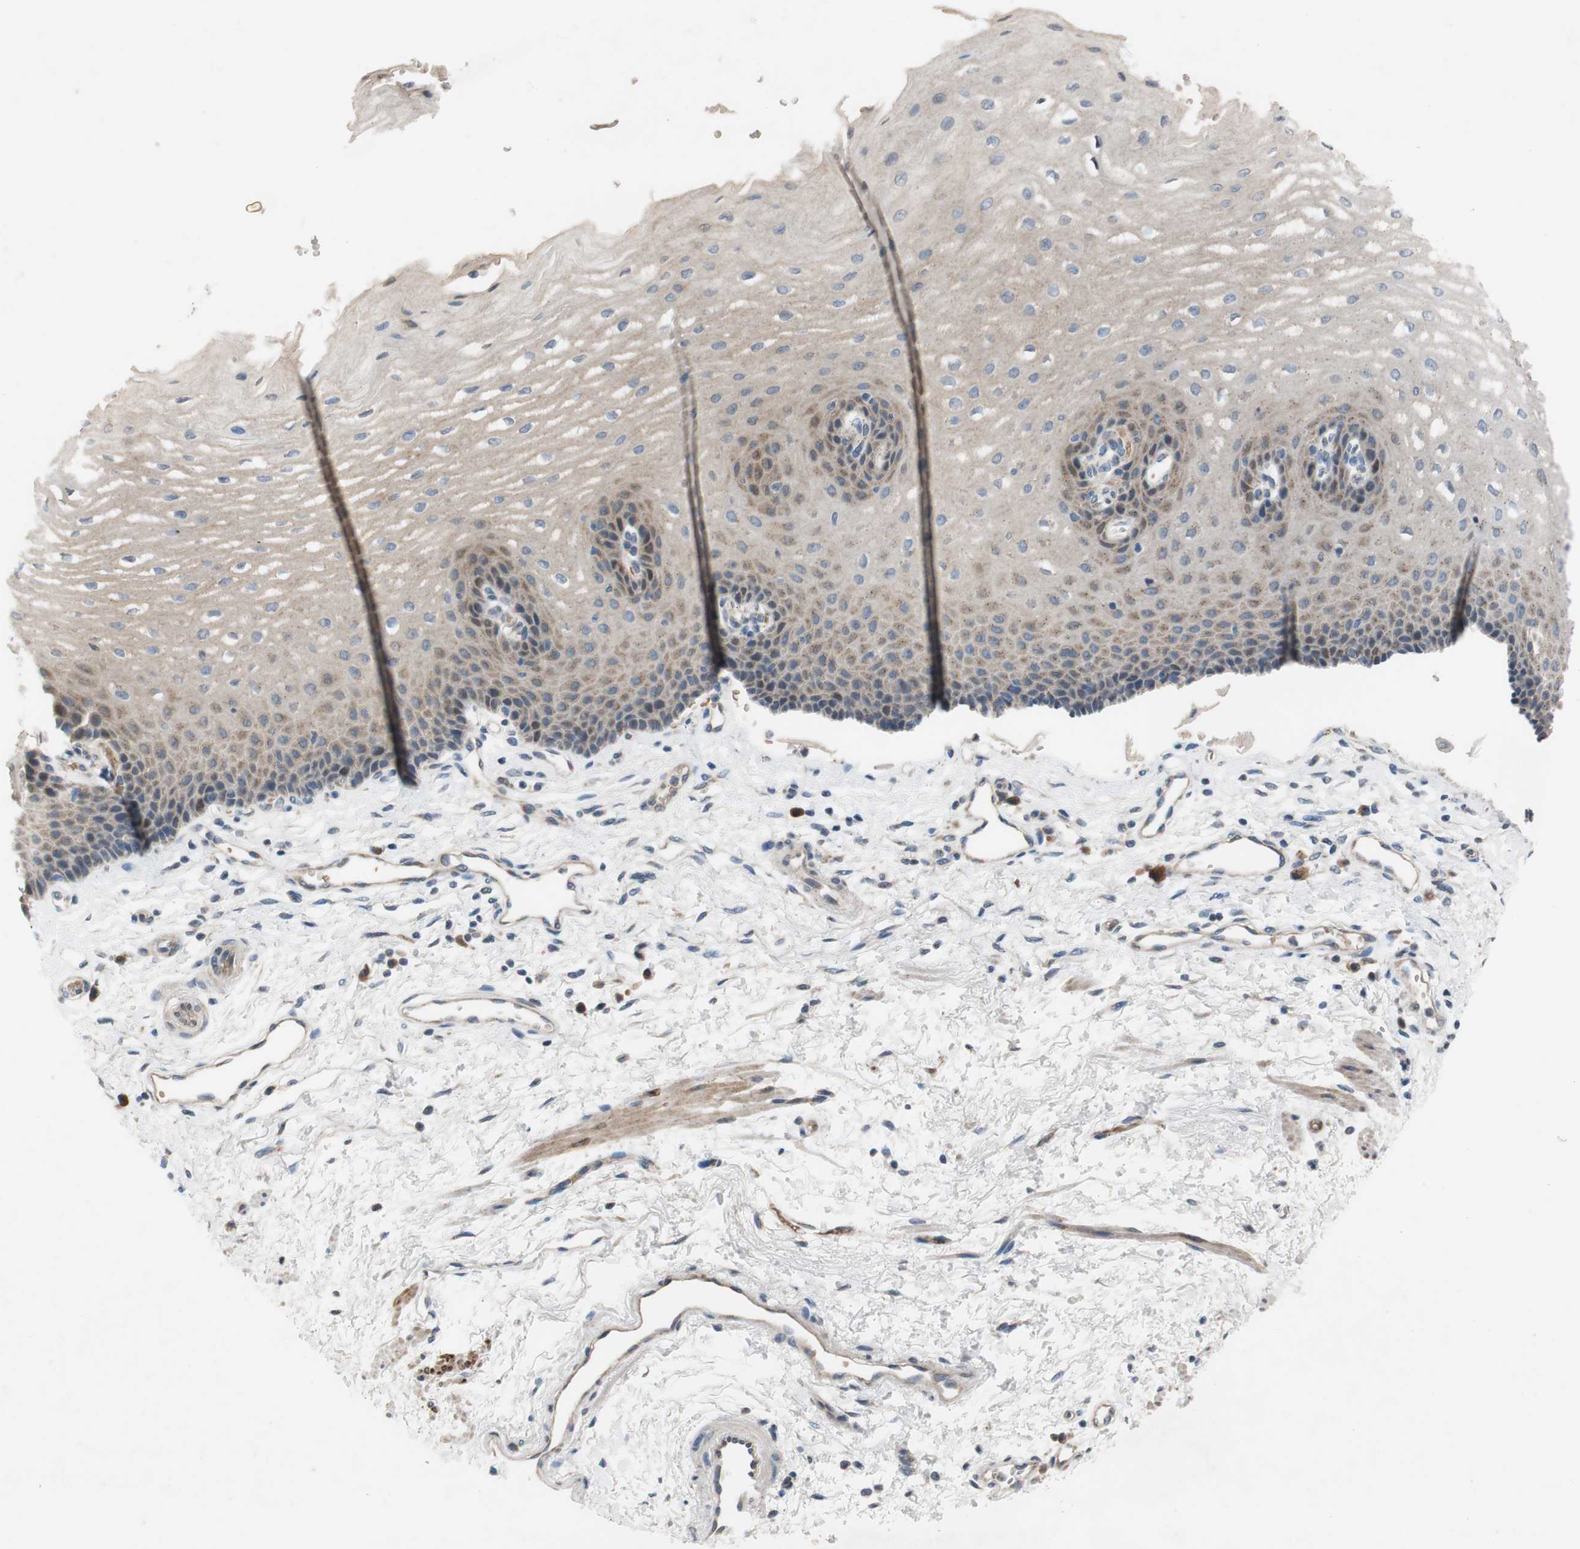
{"staining": {"intensity": "weak", "quantity": "25%-75%", "location": "cytoplasmic/membranous"}, "tissue": "esophagus", "cell_type": "Squamous epithelial cells", "image_type": "normal", "snomed": [{"axis": "morphology", "description": "Normal tissue, NOS"}, {"axis": "topography", "description": "Esophagus"}], "caption": "The immunohistochemical stain shows weak cytoplasmic/membranous staining in squamous epithelial cells of unremarkable esophagus. (DAB (3,3'-diaminobenzidine) IHC with brightfield microscopy, high magnification).", "gene": "ADD2", "patient": {"sex": "male", "age": 54}}